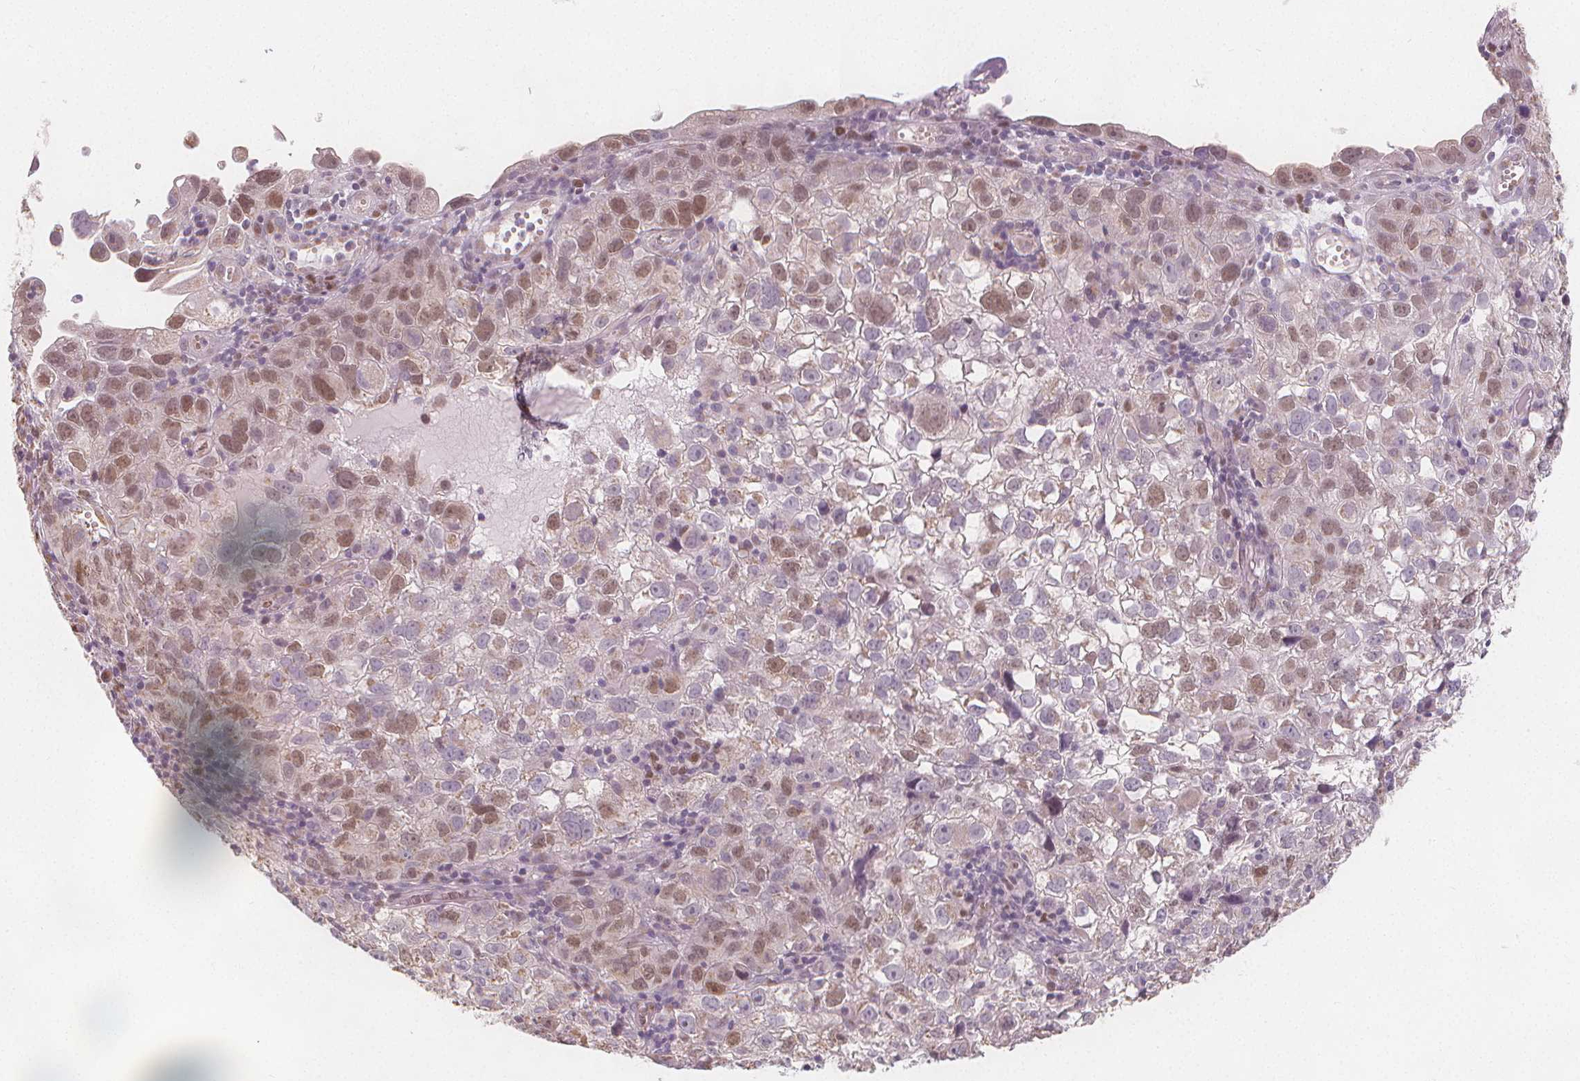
{"staining": {"intensity": "moderate", "quantity": "25%-75%", "location": "nuclear"}, "tissue": "cervical cancer", "cell_type": "Tumor cells", "image_type": "cancer", "snomed": [{"axis": "morphology", "description": "Squamous cell carcinoma, NOS"}, {"axis": "topography", "description": "Cervix"}], "caption": "Tumor cells display medium levels of moderate nuclear staining in approximately 25%-75% of cells in cervical cancer (squamous cell carcinoma). The staining is performed using DAB (3,3'-diaminobenzidine) brown chromogen to label protein expression. The nuclei are counter-stained blue using hematoxylin.", "gene": "TIPIN", "patient": {"sex": "female", "age": 55}}